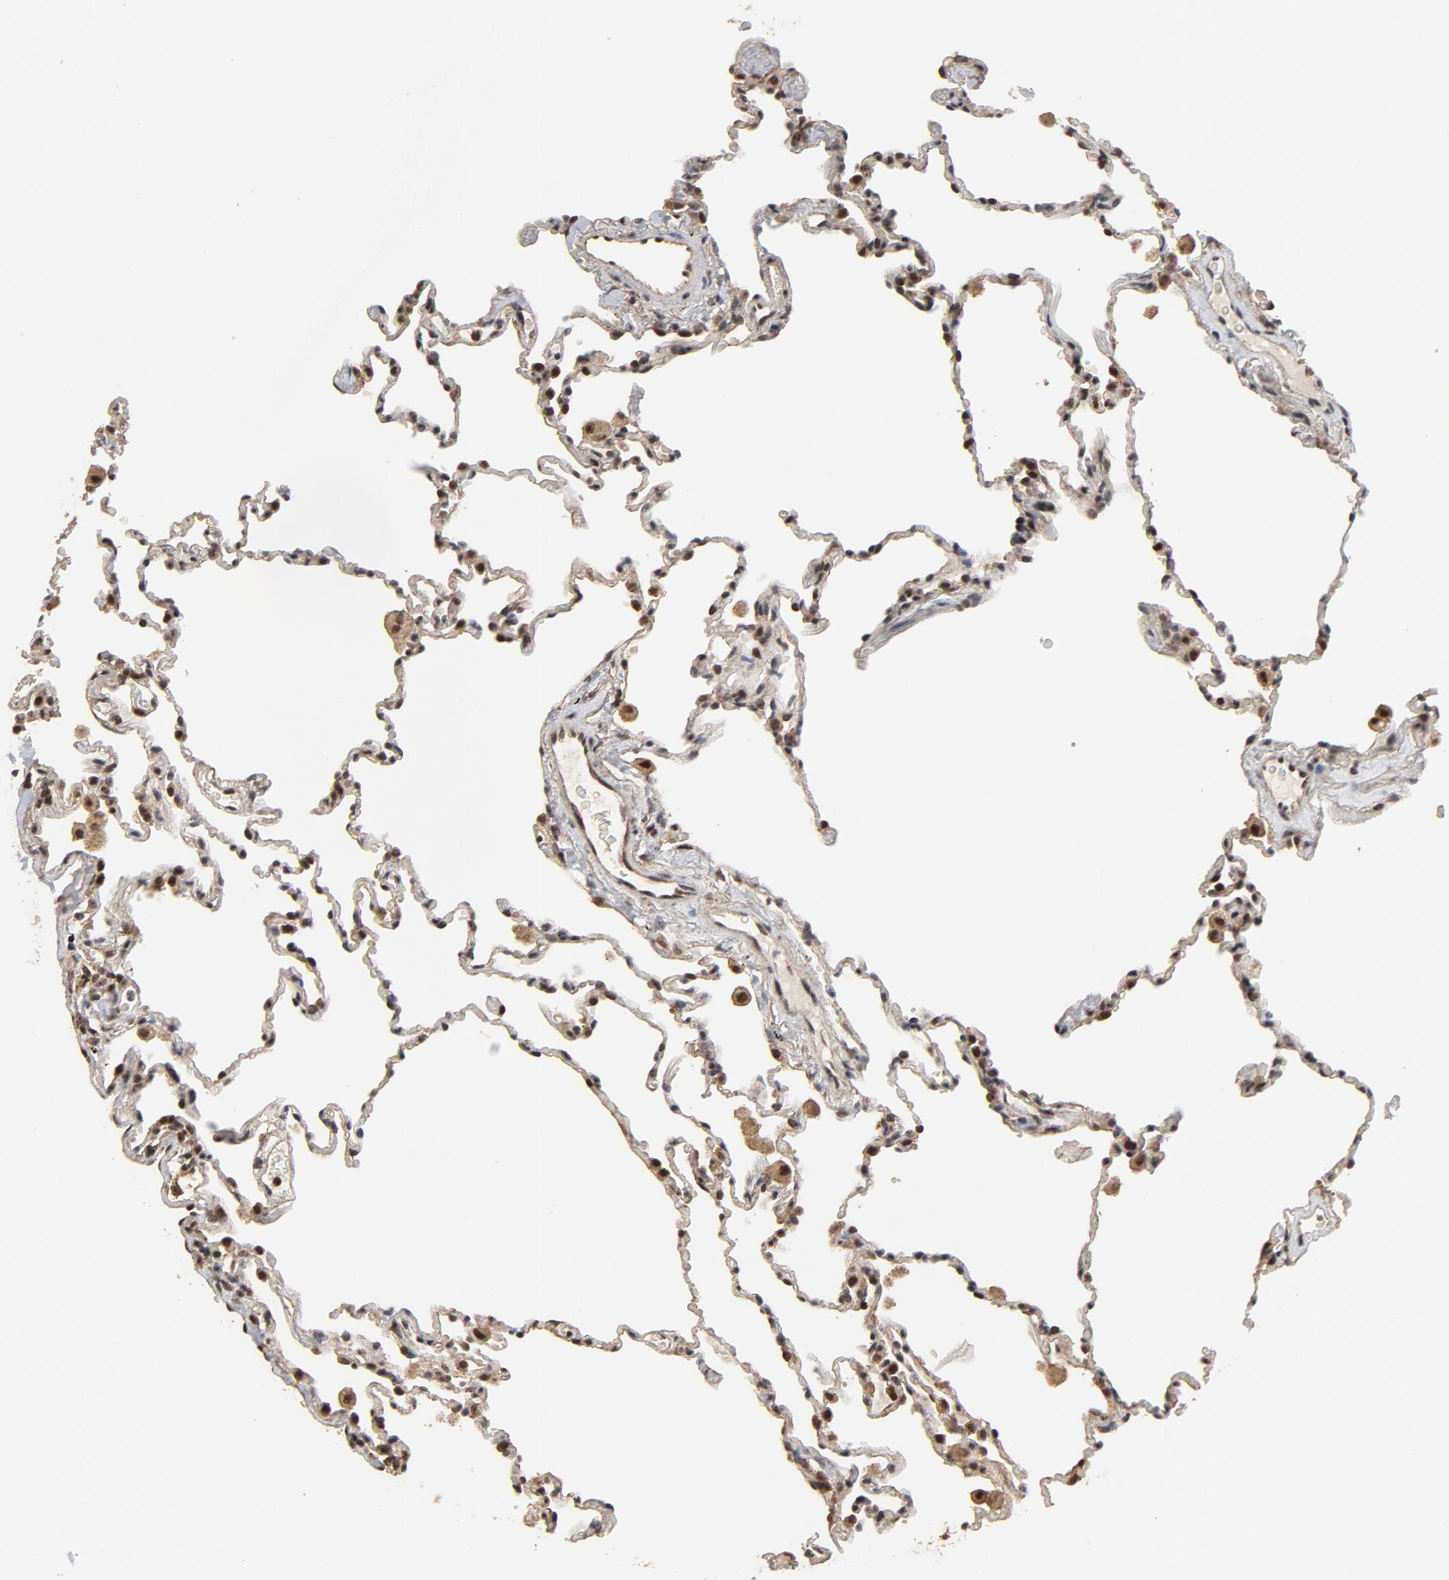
{"staining": {"intensity": "strong", "quantity": ">75%", "location": "cytoplasmic/membranous,nuclear"}, "tissue": "lung", "cell_type": "Alveolar cells", "image_type": "normal", "snomed": [{"axis": "morphology", "description": "Normal tissue, NOS"}, {"axis": "morphology", "description": "Soft tissue tumor metastatic"}, {"axis": "topography", "description": "Lung"}], "caption": "High-power microscopy captured an IHC photomicrograph of unremarkable lung, revealing strong cytoplasmic/membranous,nuclear staining in about >75% of alveolar cells. (brown staining indicates protein expression, while blue staining denotes nuclei).", "gene": "TP53RK", "patient": {"sex": "male", "age": 59}}